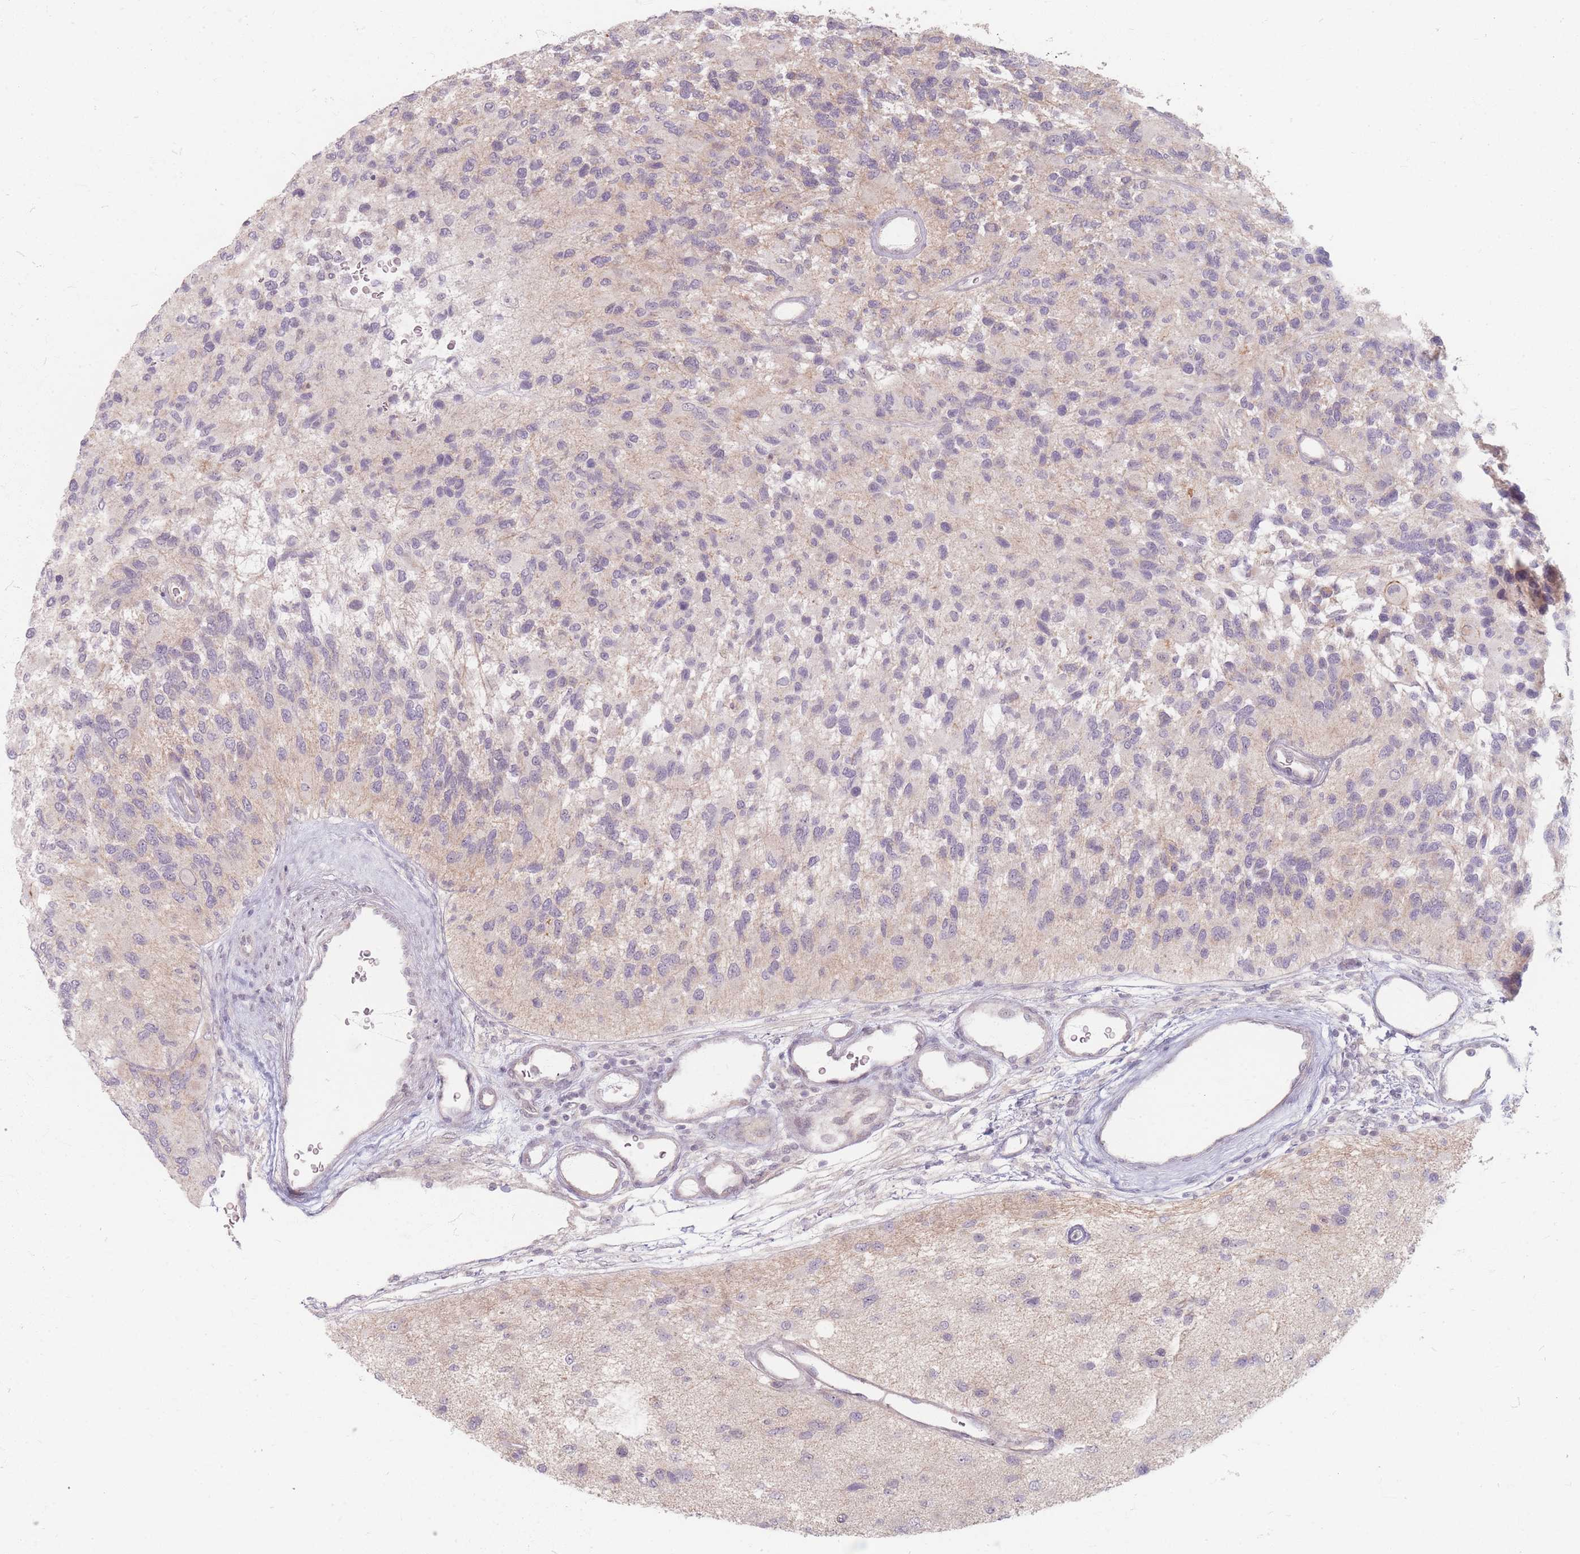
{"staining": {"intensity": "weak", "quantity": "<25%", "location": "cytoplasmic/membranous"}, "tissue": "glioma", "cell_type": "Tumor cells", "image_type": "cancer", "snomed": [{"axis": "morphology", "description": "Glioma, malignant, High grade"}, {"axis": "topography", "description": "Brain"}], "caption": "The IHC image has no significant expression in tumor cells of malignant high-grade glioma tissue.", "gene": "GABRA6", "patient": {"sex": "male", "age": 77}}